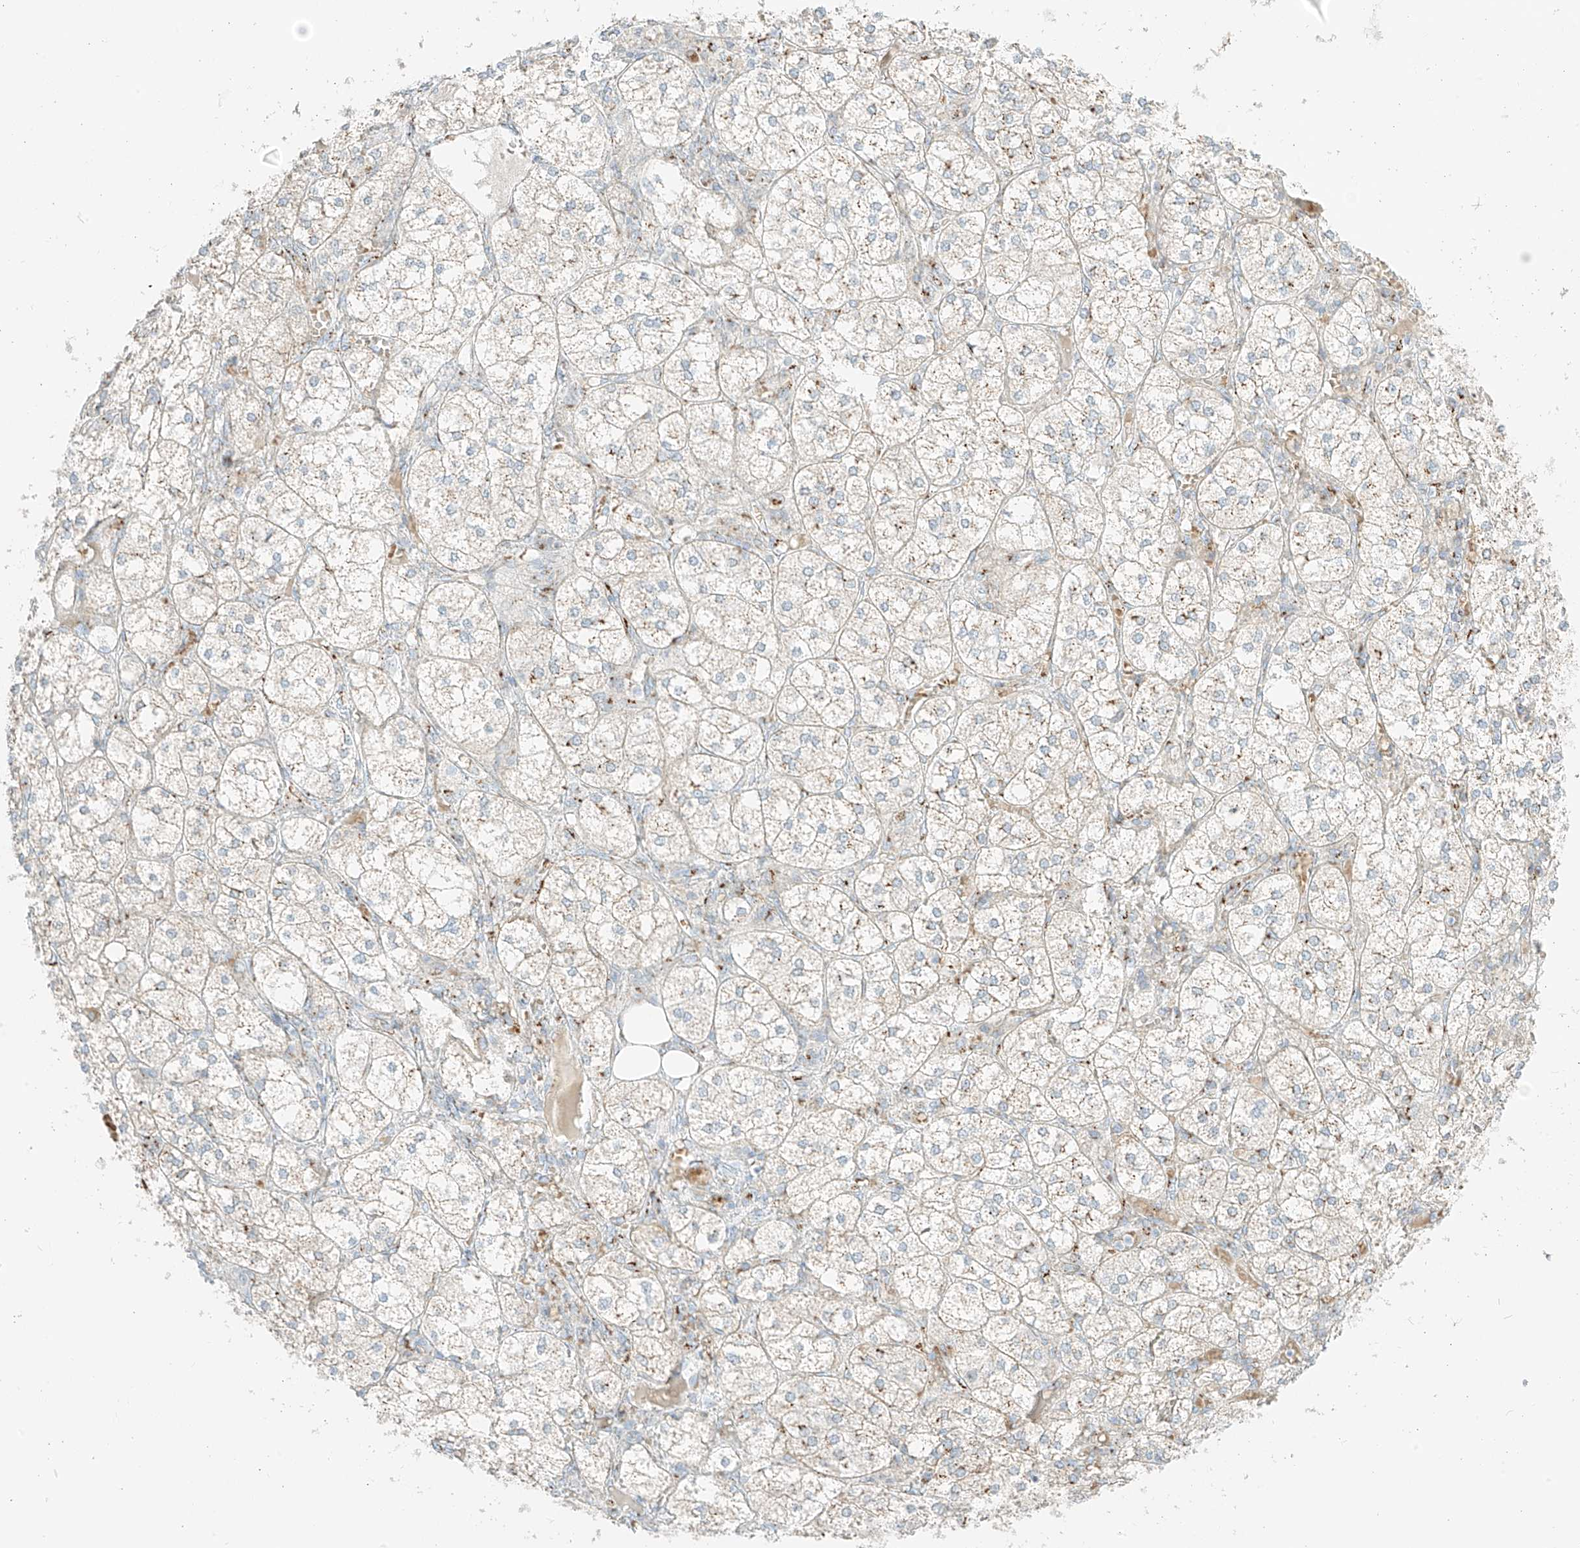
{"staining": {"intensity": "moderate", "quantity": "25%-75%", "location": "cytoplasmic/membranous"}, "tissue": "adrenal gland", "cell_type": "Glandular cells", "image_type": "normal", "snomed": [{"axis": "morphology", "description": "Normal tissue, NOS"}, {"axis": "topography", "description": "Adrenal gland"}], "caption": "Protein staining shows moderate cytoplasmic/membranous positivity in approximately 25%-75% of glandular cells in unremarkable adrenal gland.", "gene": "TMEM87B", "patient": {"sex": "female", "age": 61}}